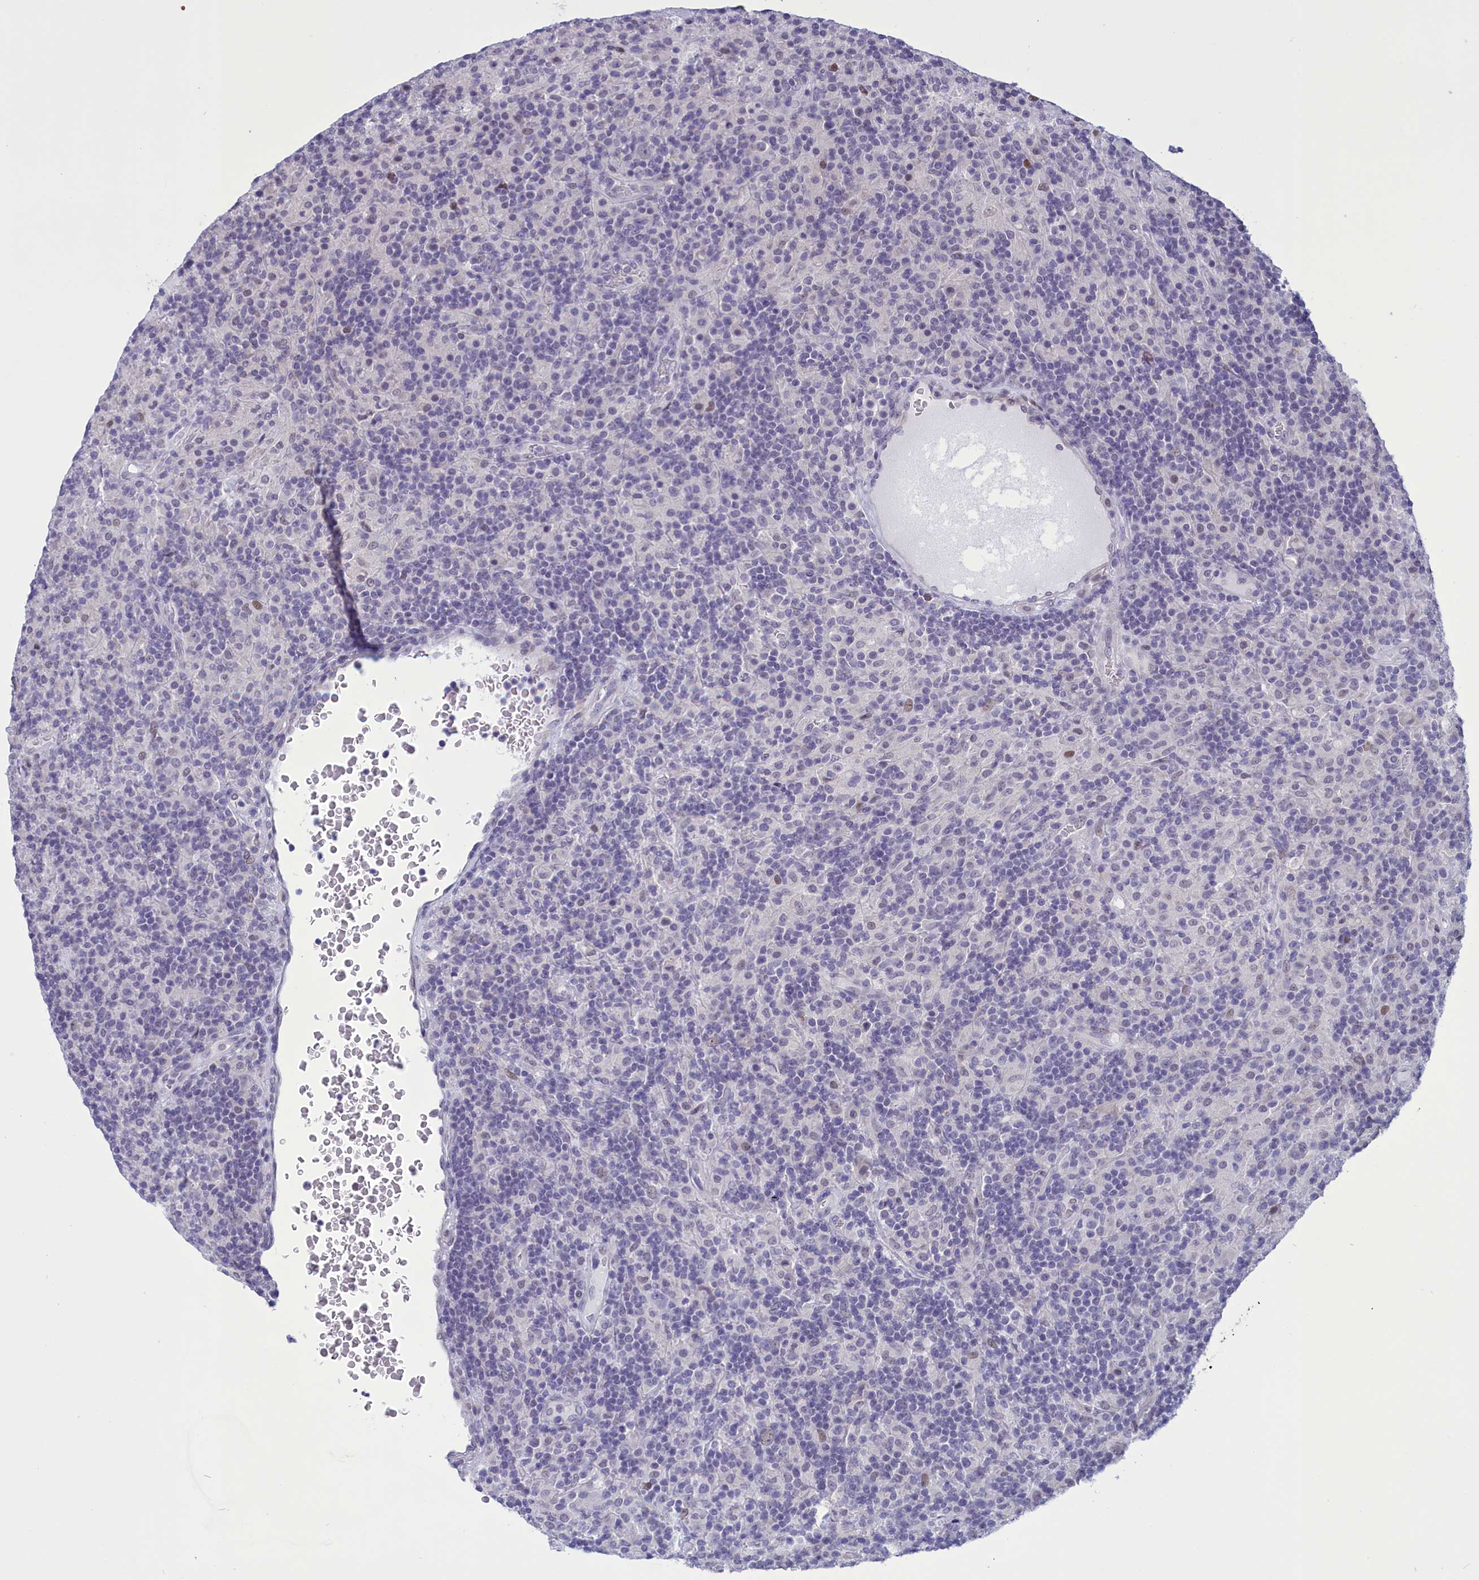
{"staining": {"intensity": "negative", "quantity": "none", "location": "none"}, "tissue": "lymphoma", "cell_type": "Tumor cells", "image_type": "cancer", "snomed": [{"axis": "morphology", "description": "Hodgkin's disease, NOS"}, {"axis": "topography", "description": "Lymph node"}], "caption": "High power microscopy photomicrograph of an IHC histopathology image of Hodgkin's disease, revealing no significant expression in tumor cells.", "gene": "ELOA2", "patient": {"sex": "male", "age": 70}}